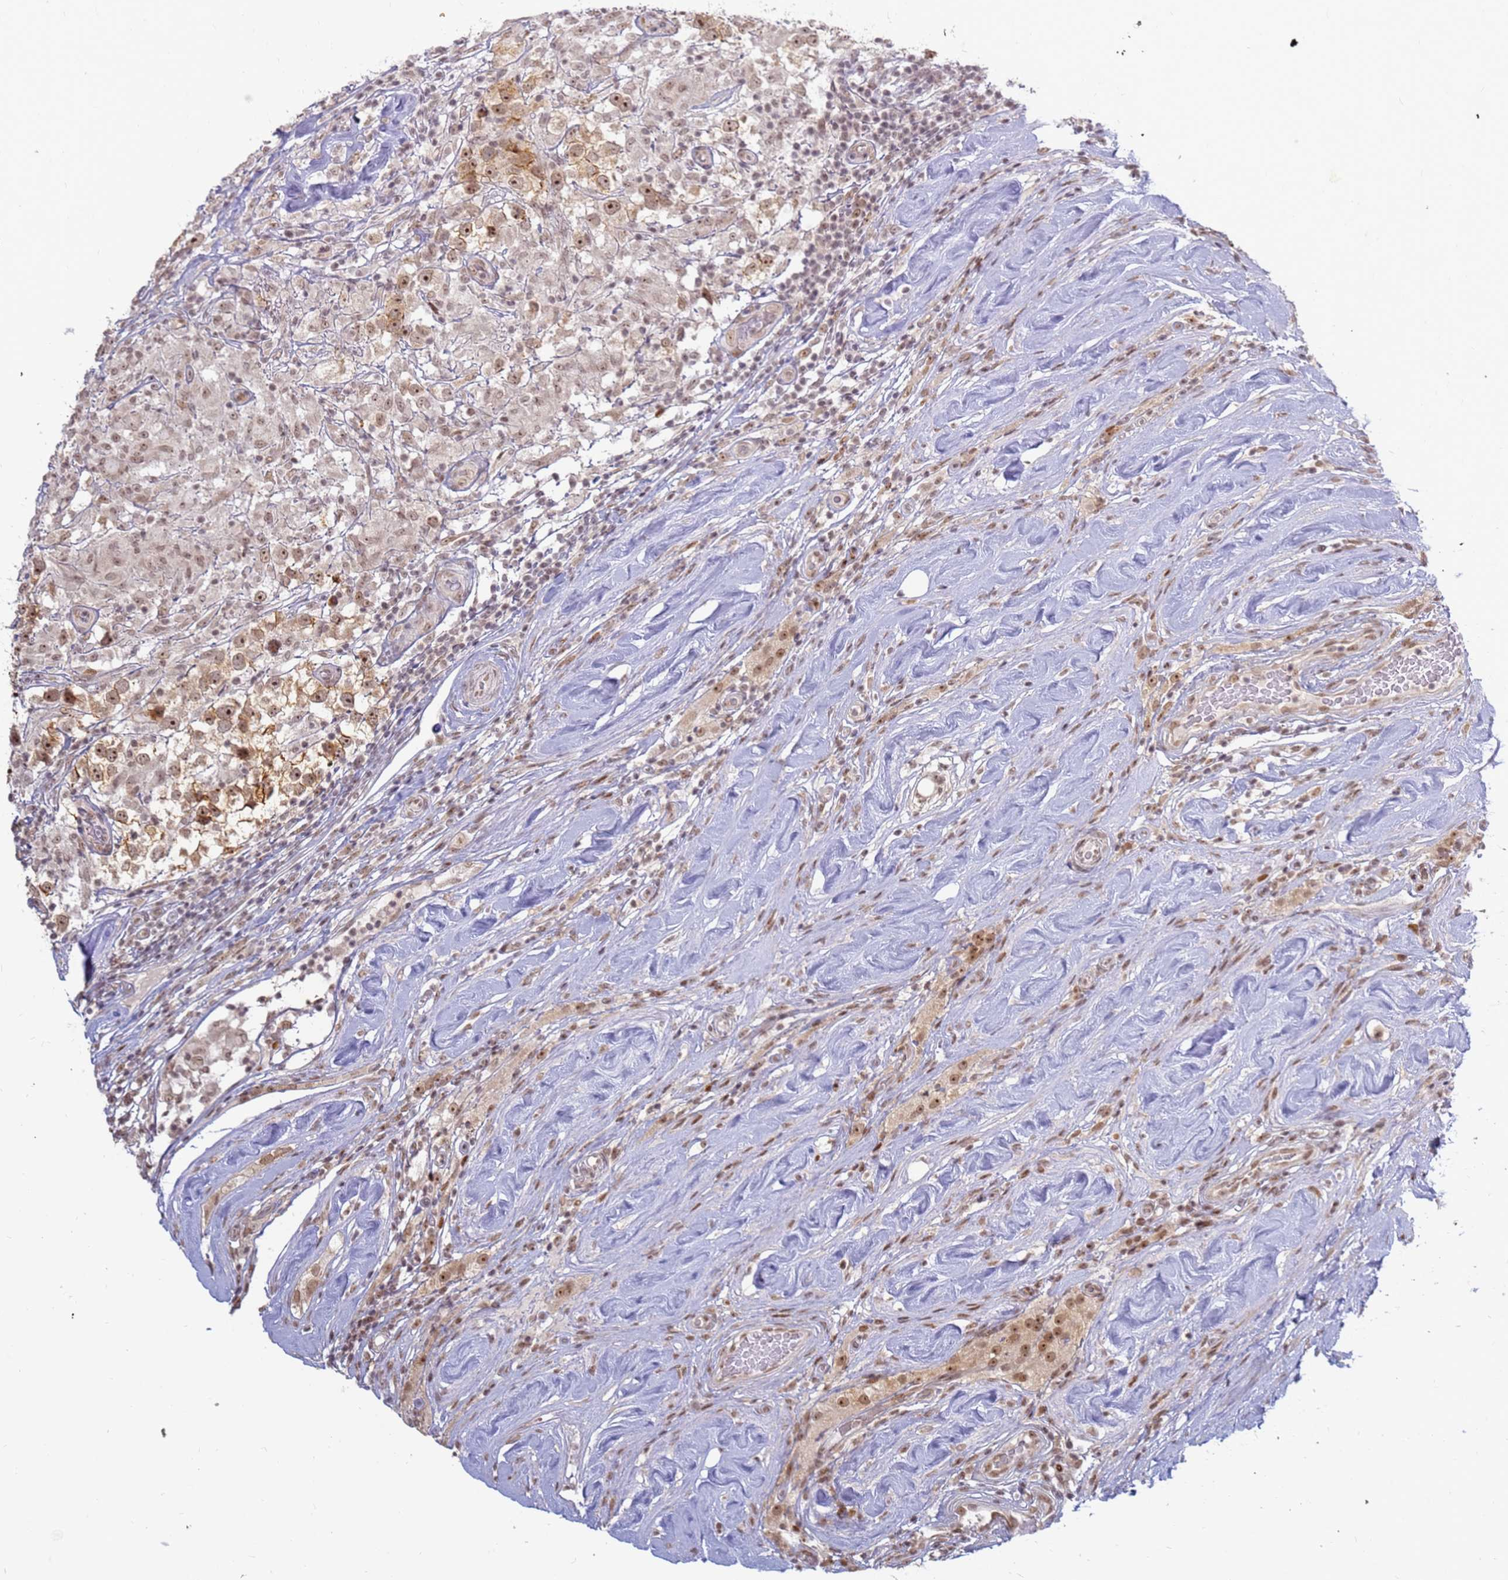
{"staining": {"intensity": "moderate", "quantity": "25%-75%", "location": "nuclear"}, "tissue": "testis cancer", "cell_type": "Tumor cells", "image_type": "cancer", "snomed": [{"axis": "morphology", "description": "Seminoma, NOS"}, {"axis": "topography", "description": "Testis"}], "caption": "Moderate nuclear protein staining is appreciated in about 25%-75% of tumor cells in testis cancer (seminoma).", "gene": "ABCA2", "patient": {"sex": "male", "age": 46}}